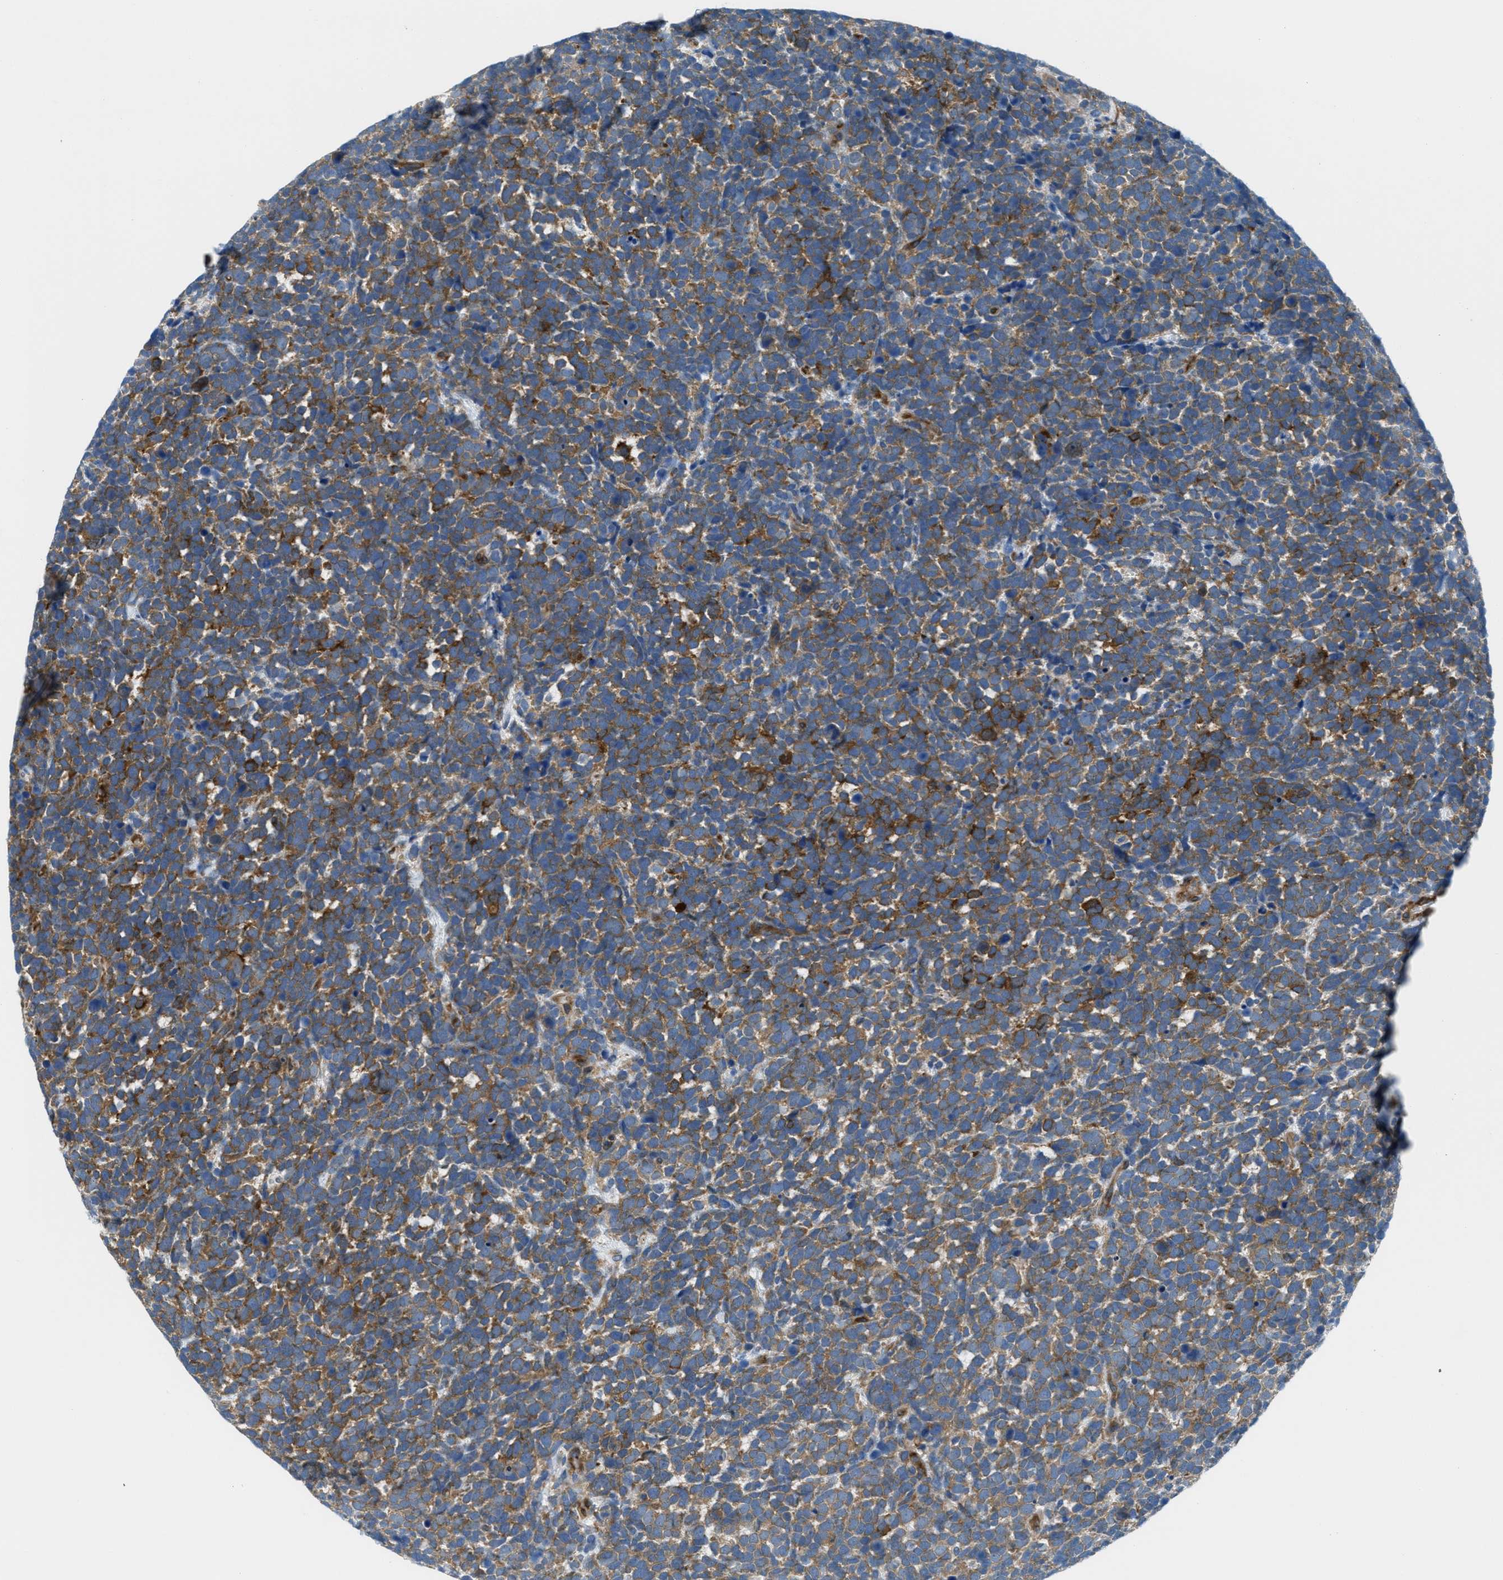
{"staining": {"intensity": "moderate", "quantity": ">75%", "location": "cytoplasmic/membranous"}, "tissue": "urothelial cancer", "cell_type": "Tumor cells", "image_type": "cancer", "snomed": [{"axis": "morphology", "description": "Urothelial carcinoma, High grade"}, {"axis": "topography", "description": "Urinary bladder"}], "caption": "Tumor cells show moderate cytoplasmic/membranous positivity in about >75% of cells in urothelial cancer.", "gene": "MAPRE2", "patient": {"sex": "female", "age": 82}}